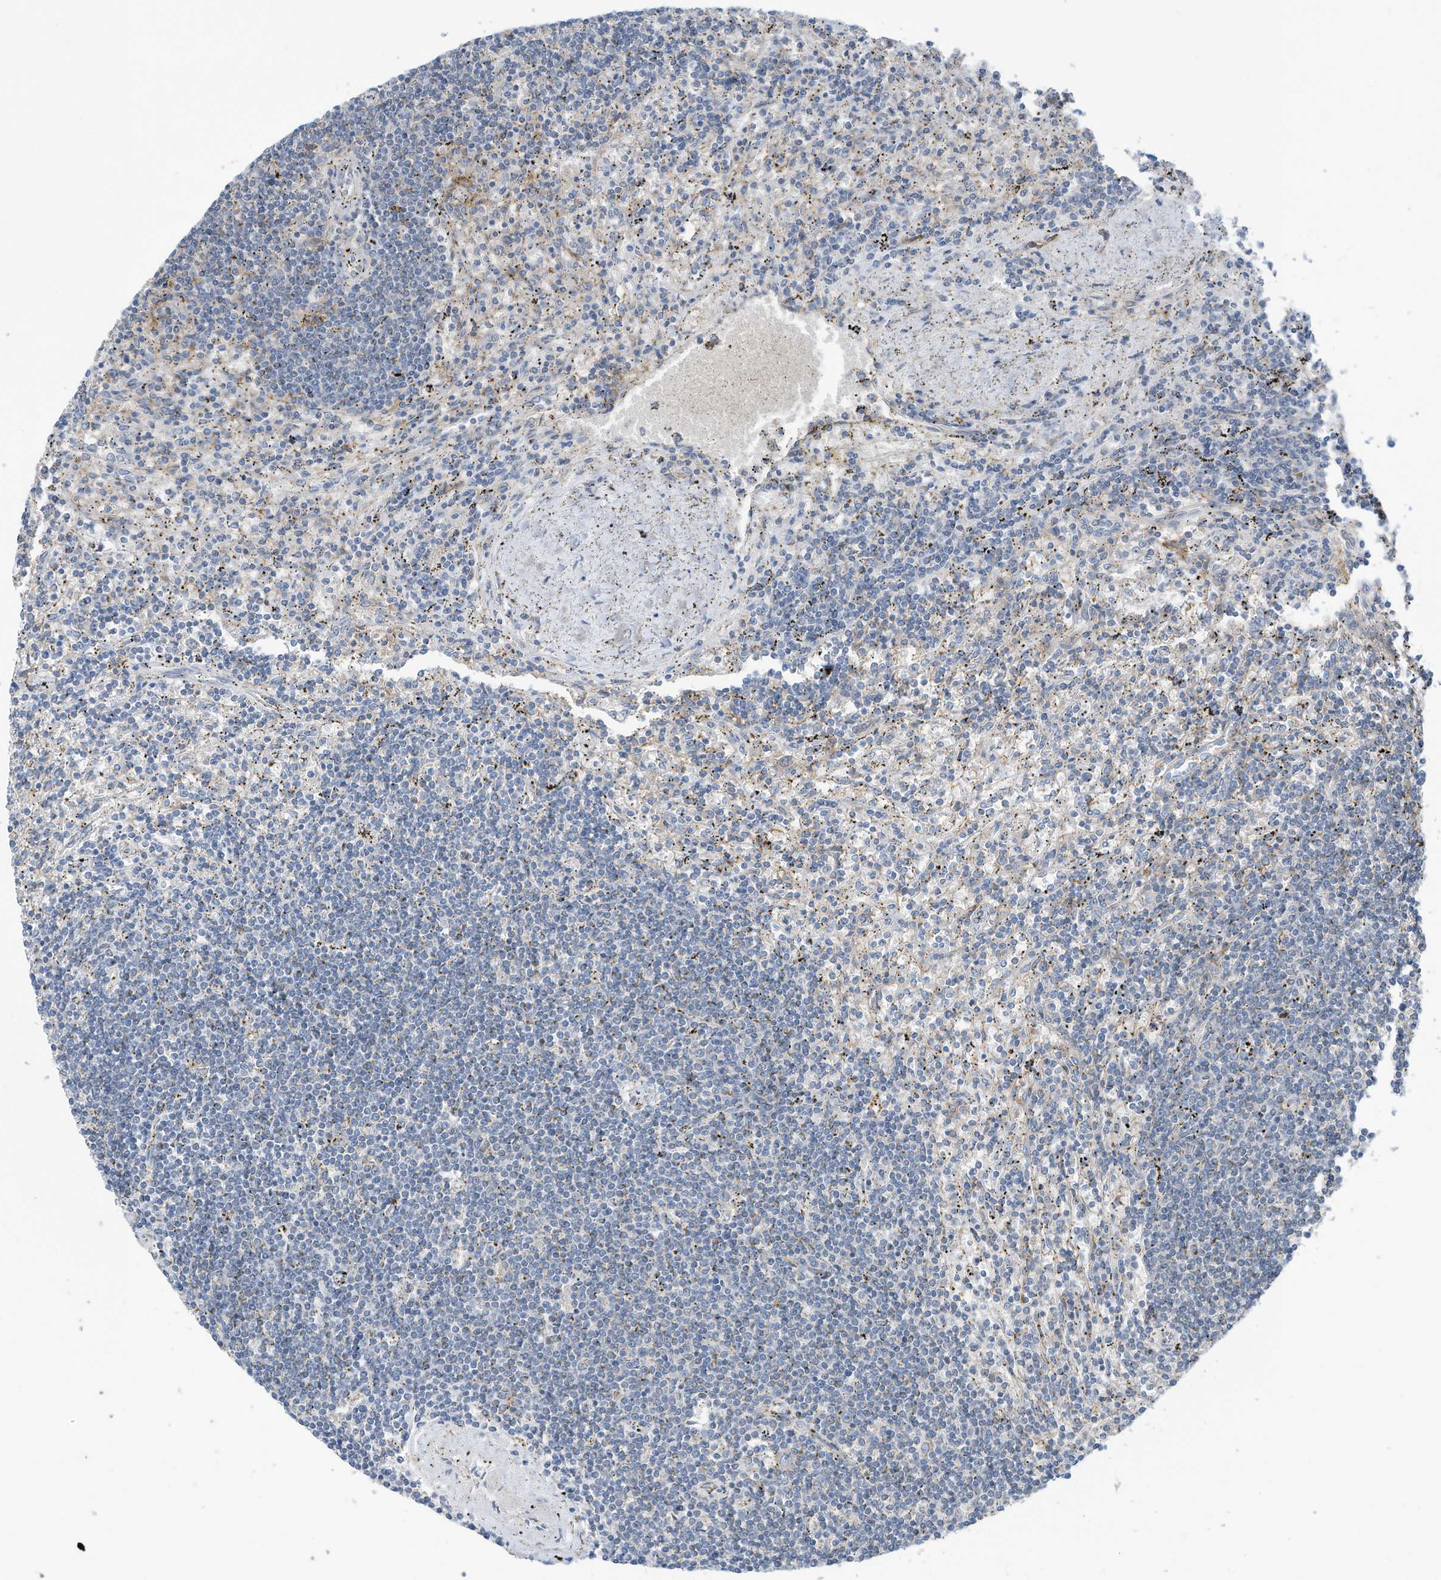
{"staining": {"intensity": "negative", "quantity": "none", "location": "none"}, "tissue": "lymphoma", "cell_type": "Tumor cells", "image_type": "cancer", "snomed": [{"axis": "morphology", "description": "Malignant lymphoma, non-Hodgkin's type, Low grade"}, {"axis": "topography", "description": "Spleen"}], "caption": "Tumor cells are negative for brown protein staining in low-grade malignant lymphoma, non-Hodgkin's type.", "gene": "SLC1A5", "patient": {"sex": "male", "age": 76}}